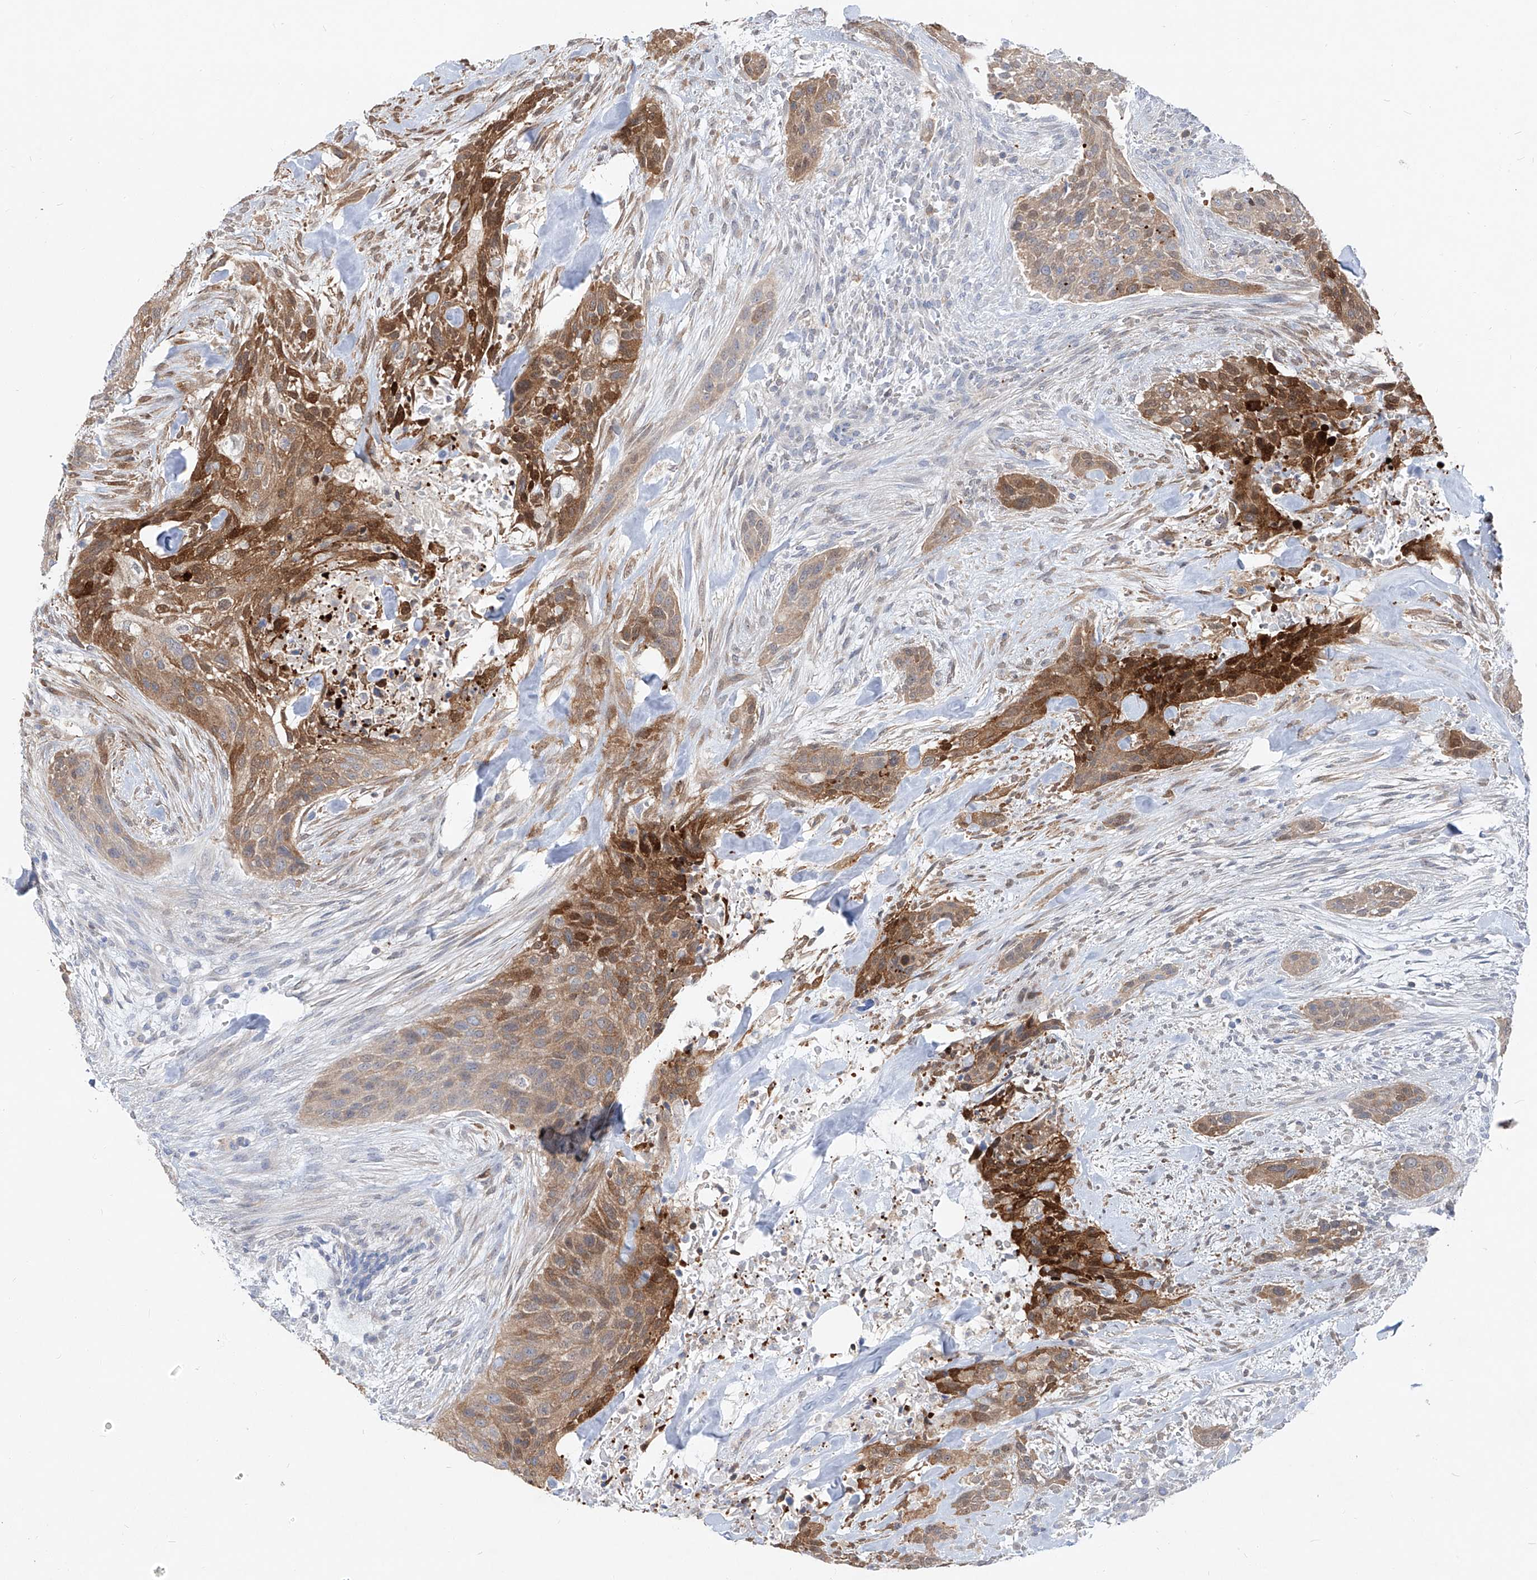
{"staining": {"intensity": "moderate", "quantity": ">75%", "location": "cytoplasmic/membranous"}, "tissue": "urothelial cancer", "cell_type": "Tumor cells", "image_type": "cancer", "snomed": [{"axis": "morphology", "description": "Urothelial carcinoma, High grade"}, {"axis": "topography", "description": "Urinary bladder"}], "caption": "Moderate cytoplasmic/membranous protein expression is appreciated in approximately >75% of tumor cells in urothelial carcinoma (high-grade).", "gene": "UFL1", "patient": {"sex": "male", "age": 35}}